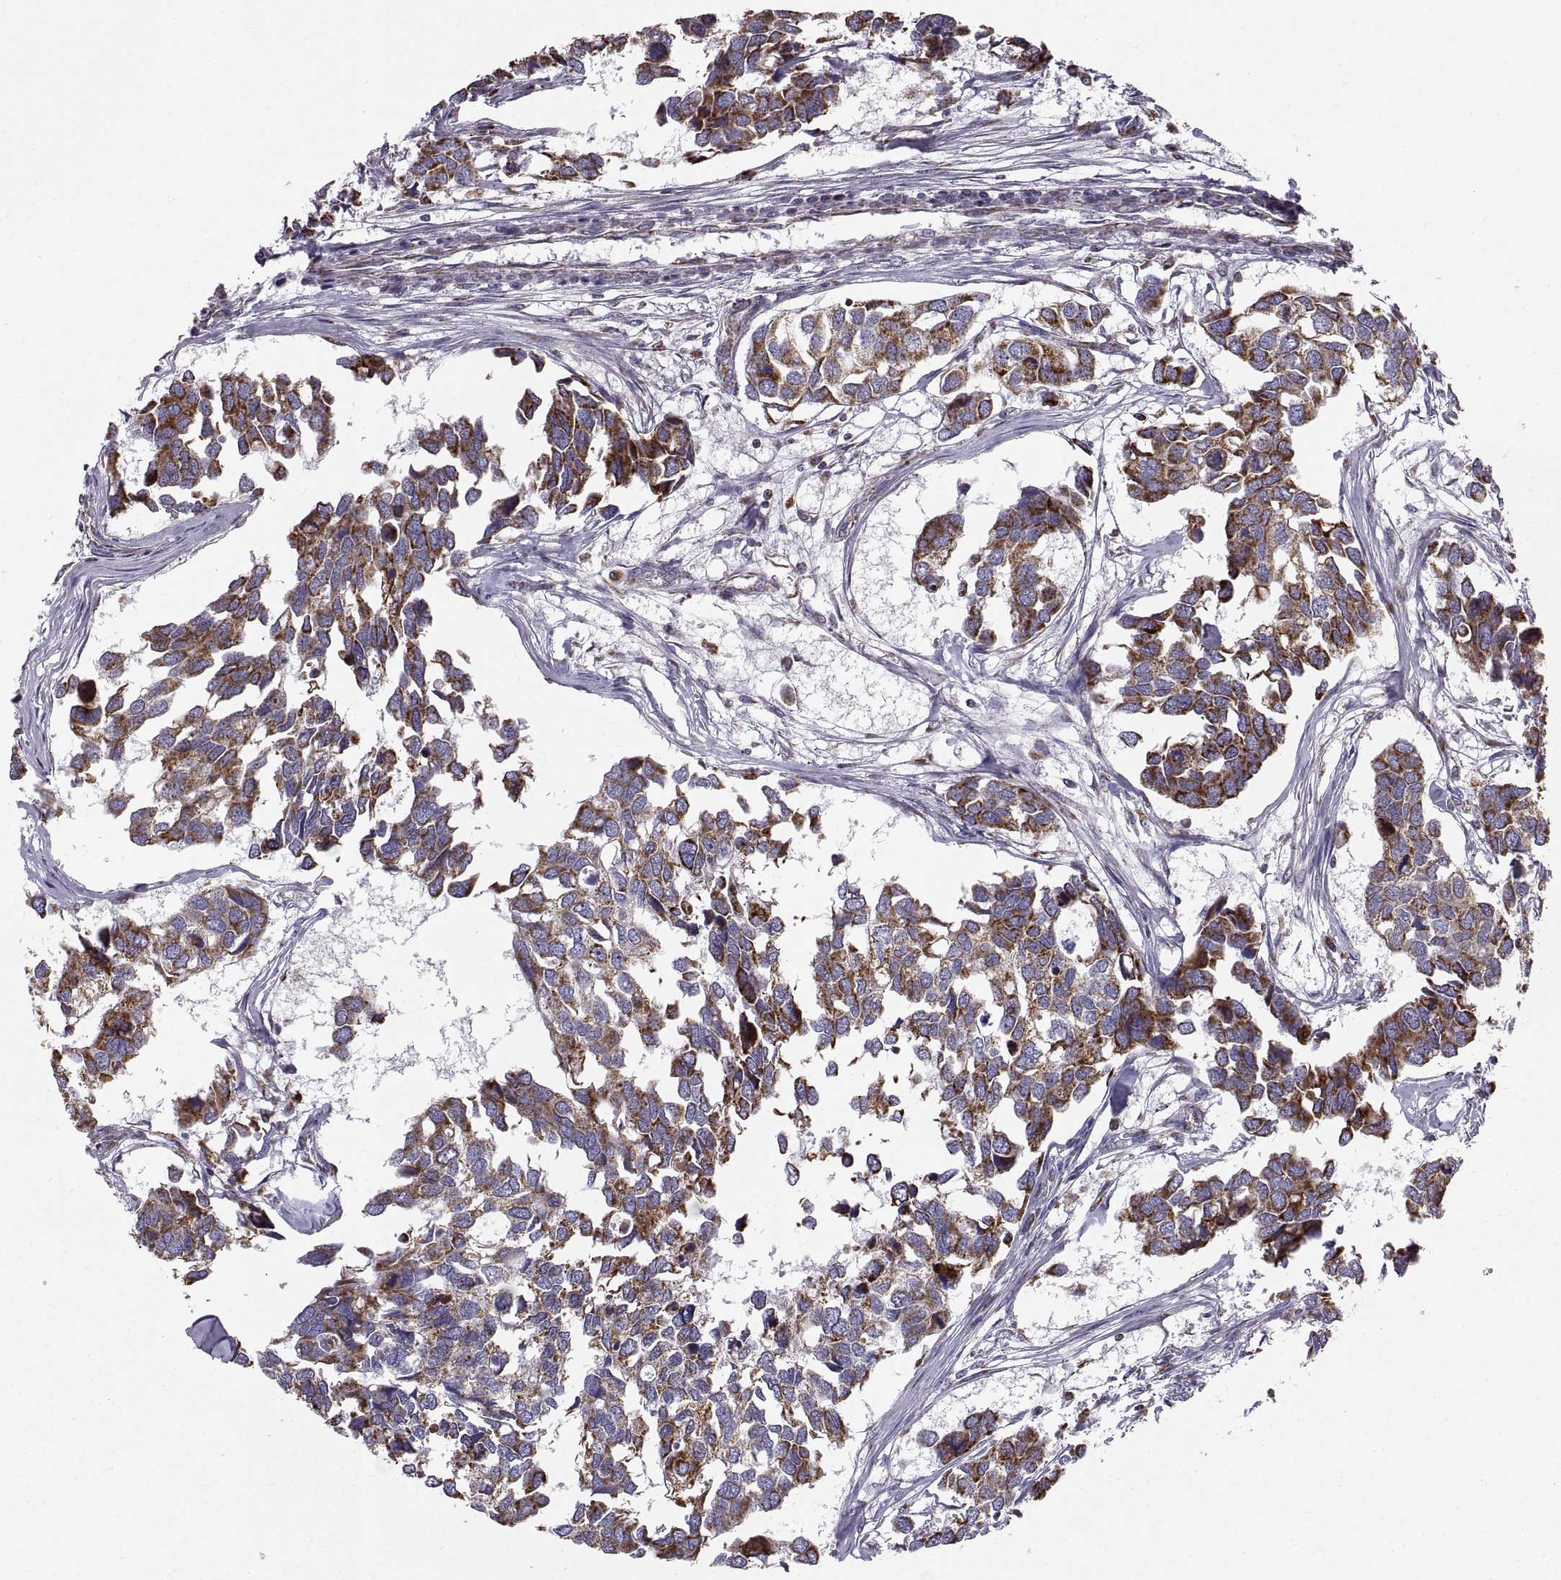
{"staining": {"intensity": "strong", "quantity": ">75%", "location": "cytoplasmic/membranous"}, "tissue": "breast cancer", "cell_type": "Tumor cells", "image_type": "cancer", "snomed": [{"axis": "morphology", "description": "Duct carcinoma"}, {"axis": "topography", "description": "Breast"}], "caption": "Tumor cells exhibit high levels of strong cytoplasmic/membranous expression in about >75% of cells in invasive ductal carcinoma (breast). The staining was performed using DAB (3,3'-diaminobenzidine) to visualize the protein expression in brown, while the nuclei were stained in blue with hematoxylin (Magnification: 20x).", "gene": "ARSD", "patient": {"sex": "female", "age": 83}}